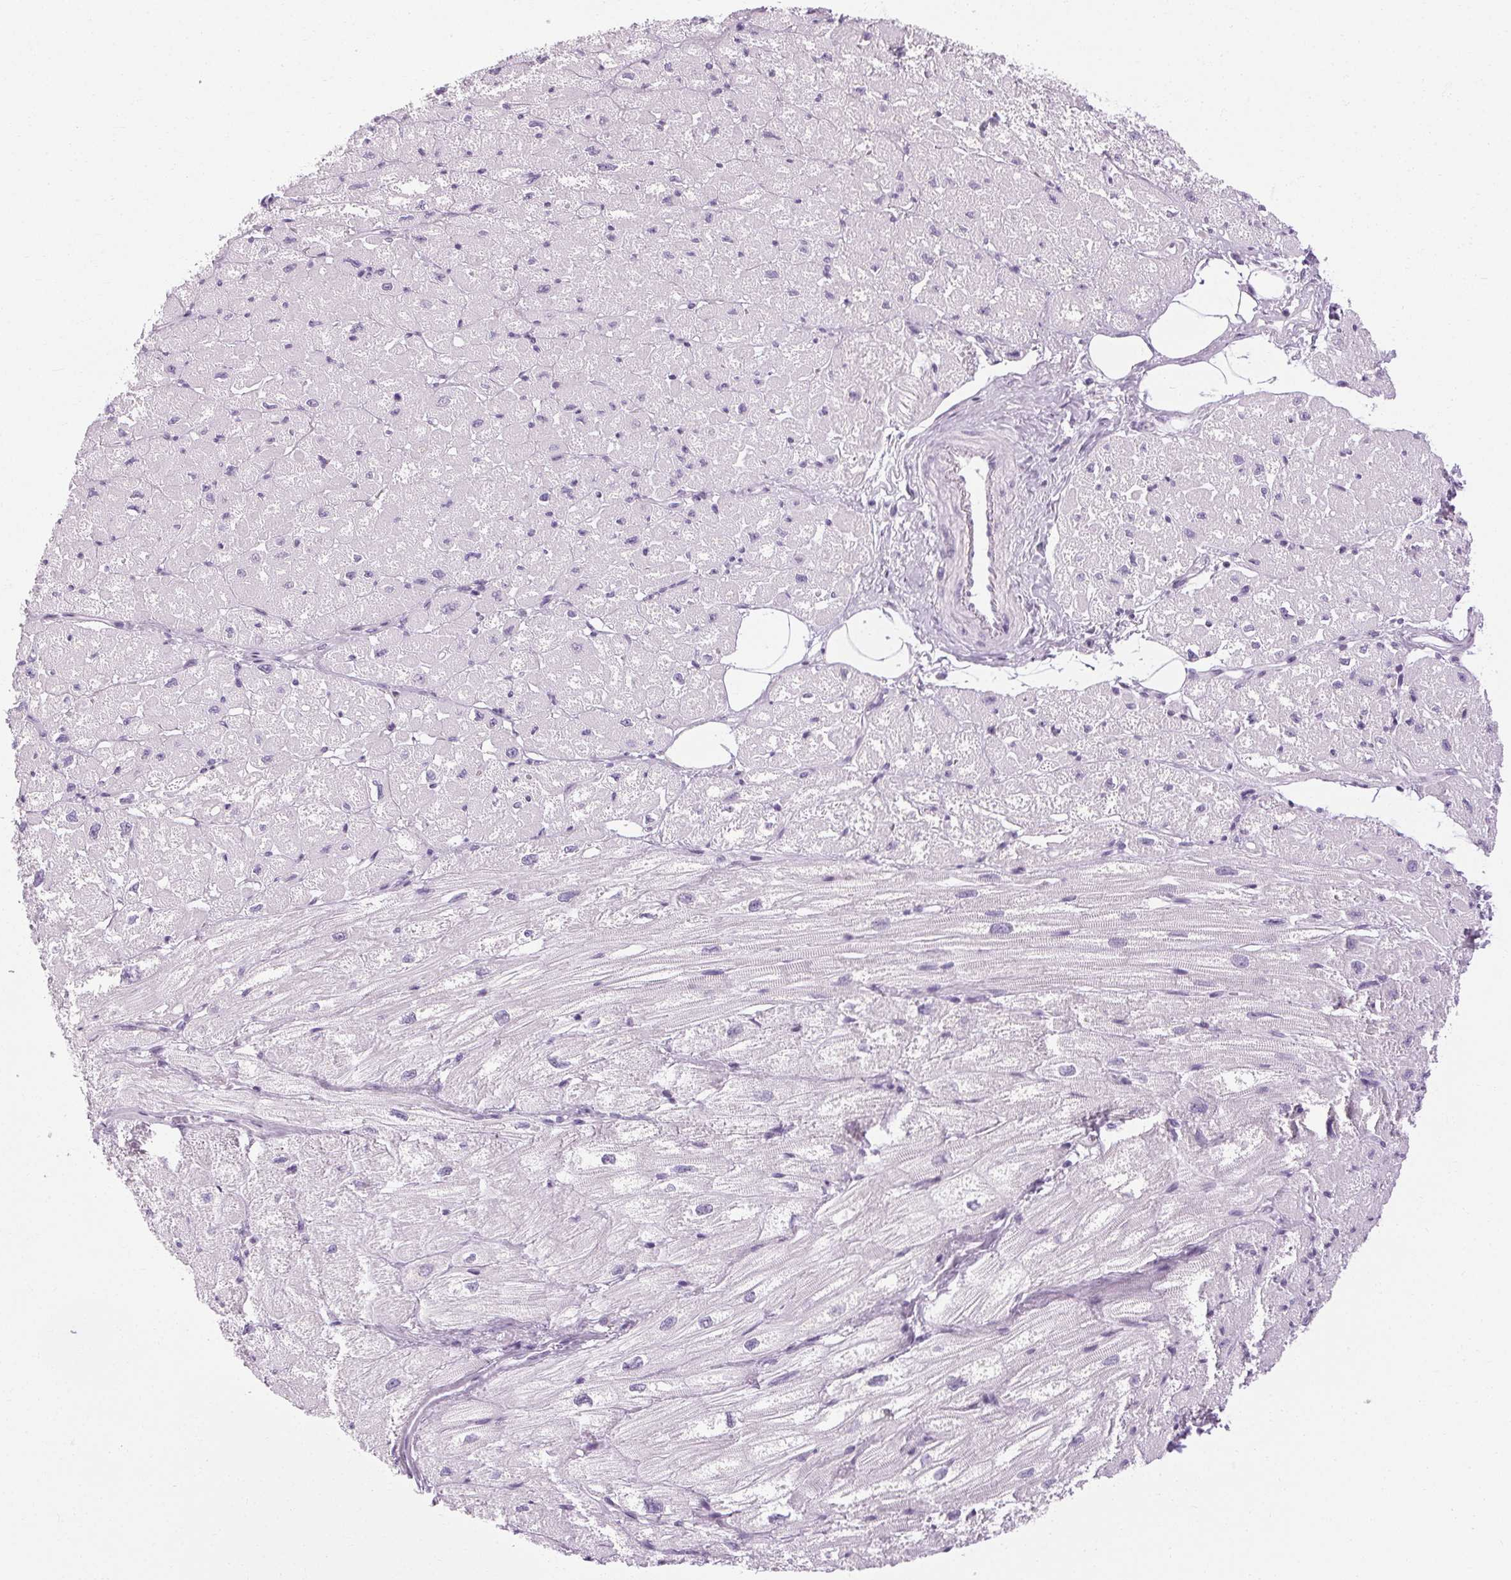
{"staining": {"intensity": "negative", "quantity": "none", "location": "none"}, "tissue": "heart muscle", "cell_type": "Cardiomyocytes", "image_type": "normal", "snomed": [{"axis": "morphology", "description": "Normal tissue, NOS"}, {"axis": "topography", "description": "Heart"}], "caption": "Immunohistochemical staining of unremarkable human heart muscle displays no significant staining in cardiomyocytes. (Stains: DAB (3,3'-diaminobenzidine) immunohistochemistry with hematoxylin counter stain, Microscopy: brightfield microscopy at high magnification).", "gene": "POMC", "patient": {"sex": "female", "age": 62}}